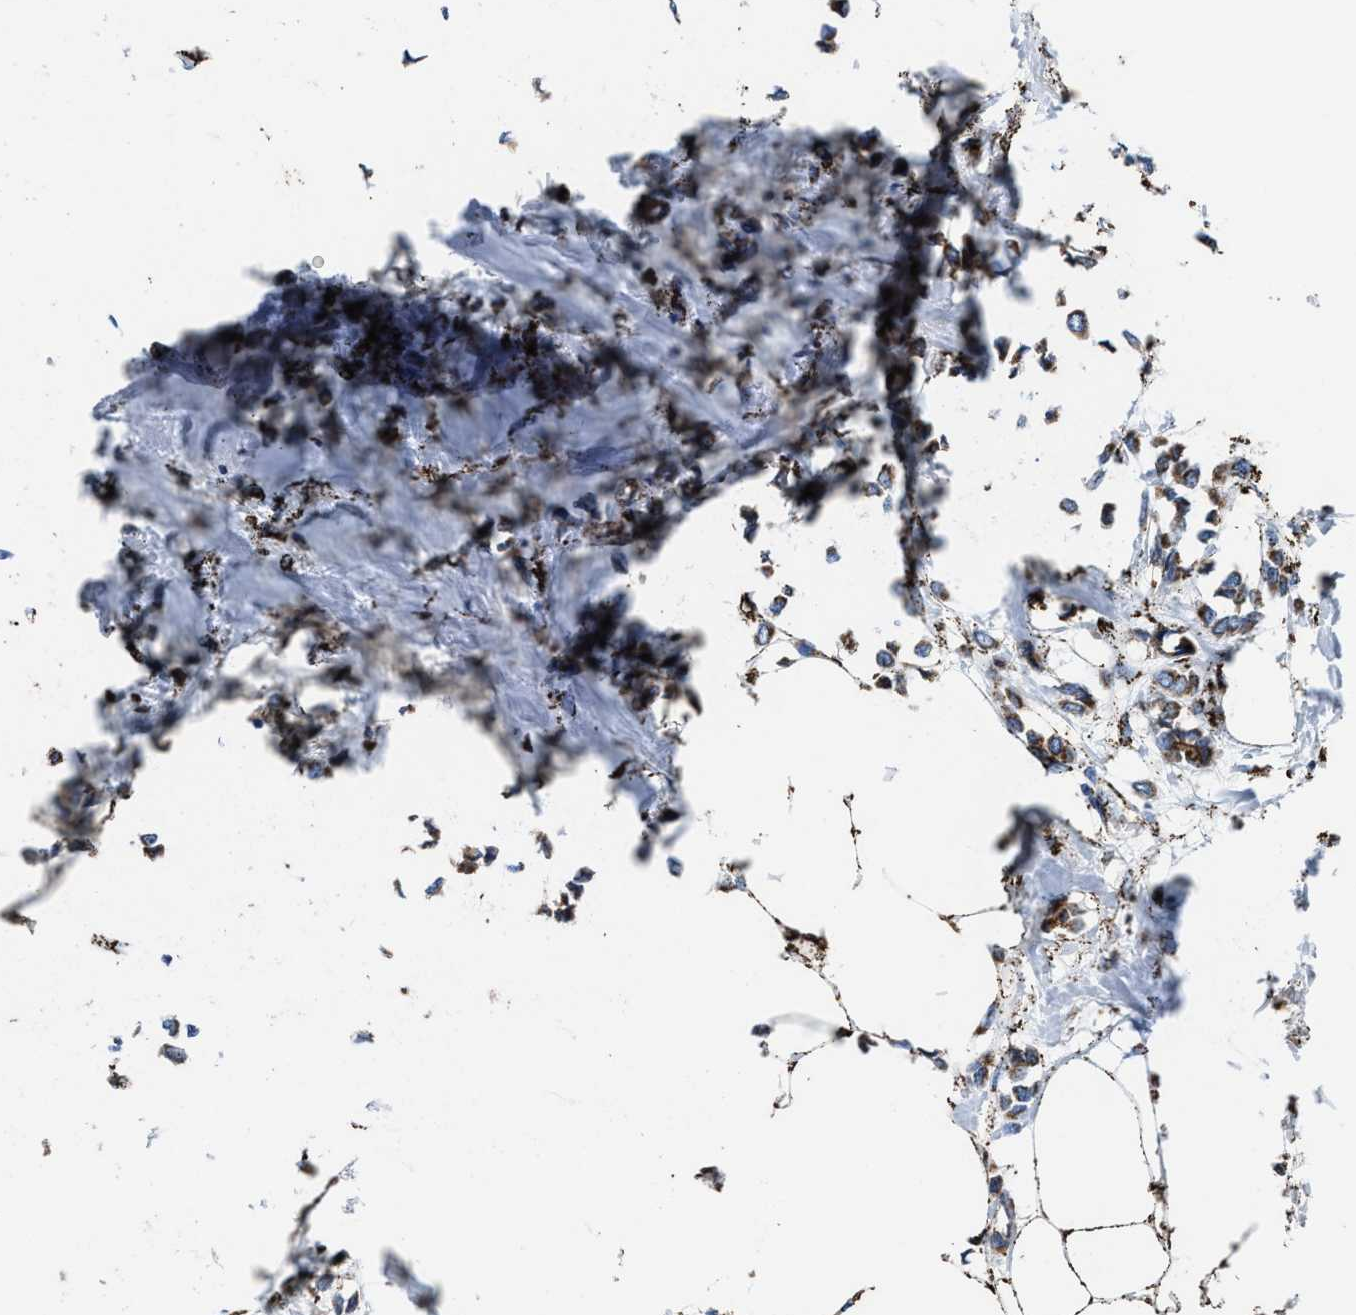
{"staining": {"intensity": "strong", "quantity": ">75%", "location": "cytoplasmic/membranous"}, "tissue": "breast cancer", "cell_type": "Tumor cells", "image_type": "cancer", "snomed": [{"axis": "morphology", "description": "Lobular carcinoma"}, {"axis": "topography", "description": "Breast"}], "caption": "Lobular carcinoma (breast) tissue demonstrates strong cytoplasmic/membranous expression in approximately >75% of tumor cells, visualized by immunohistochemistry.", "gene": "ALDH1B1", "patient": {"sex": "female", "age": 51}}